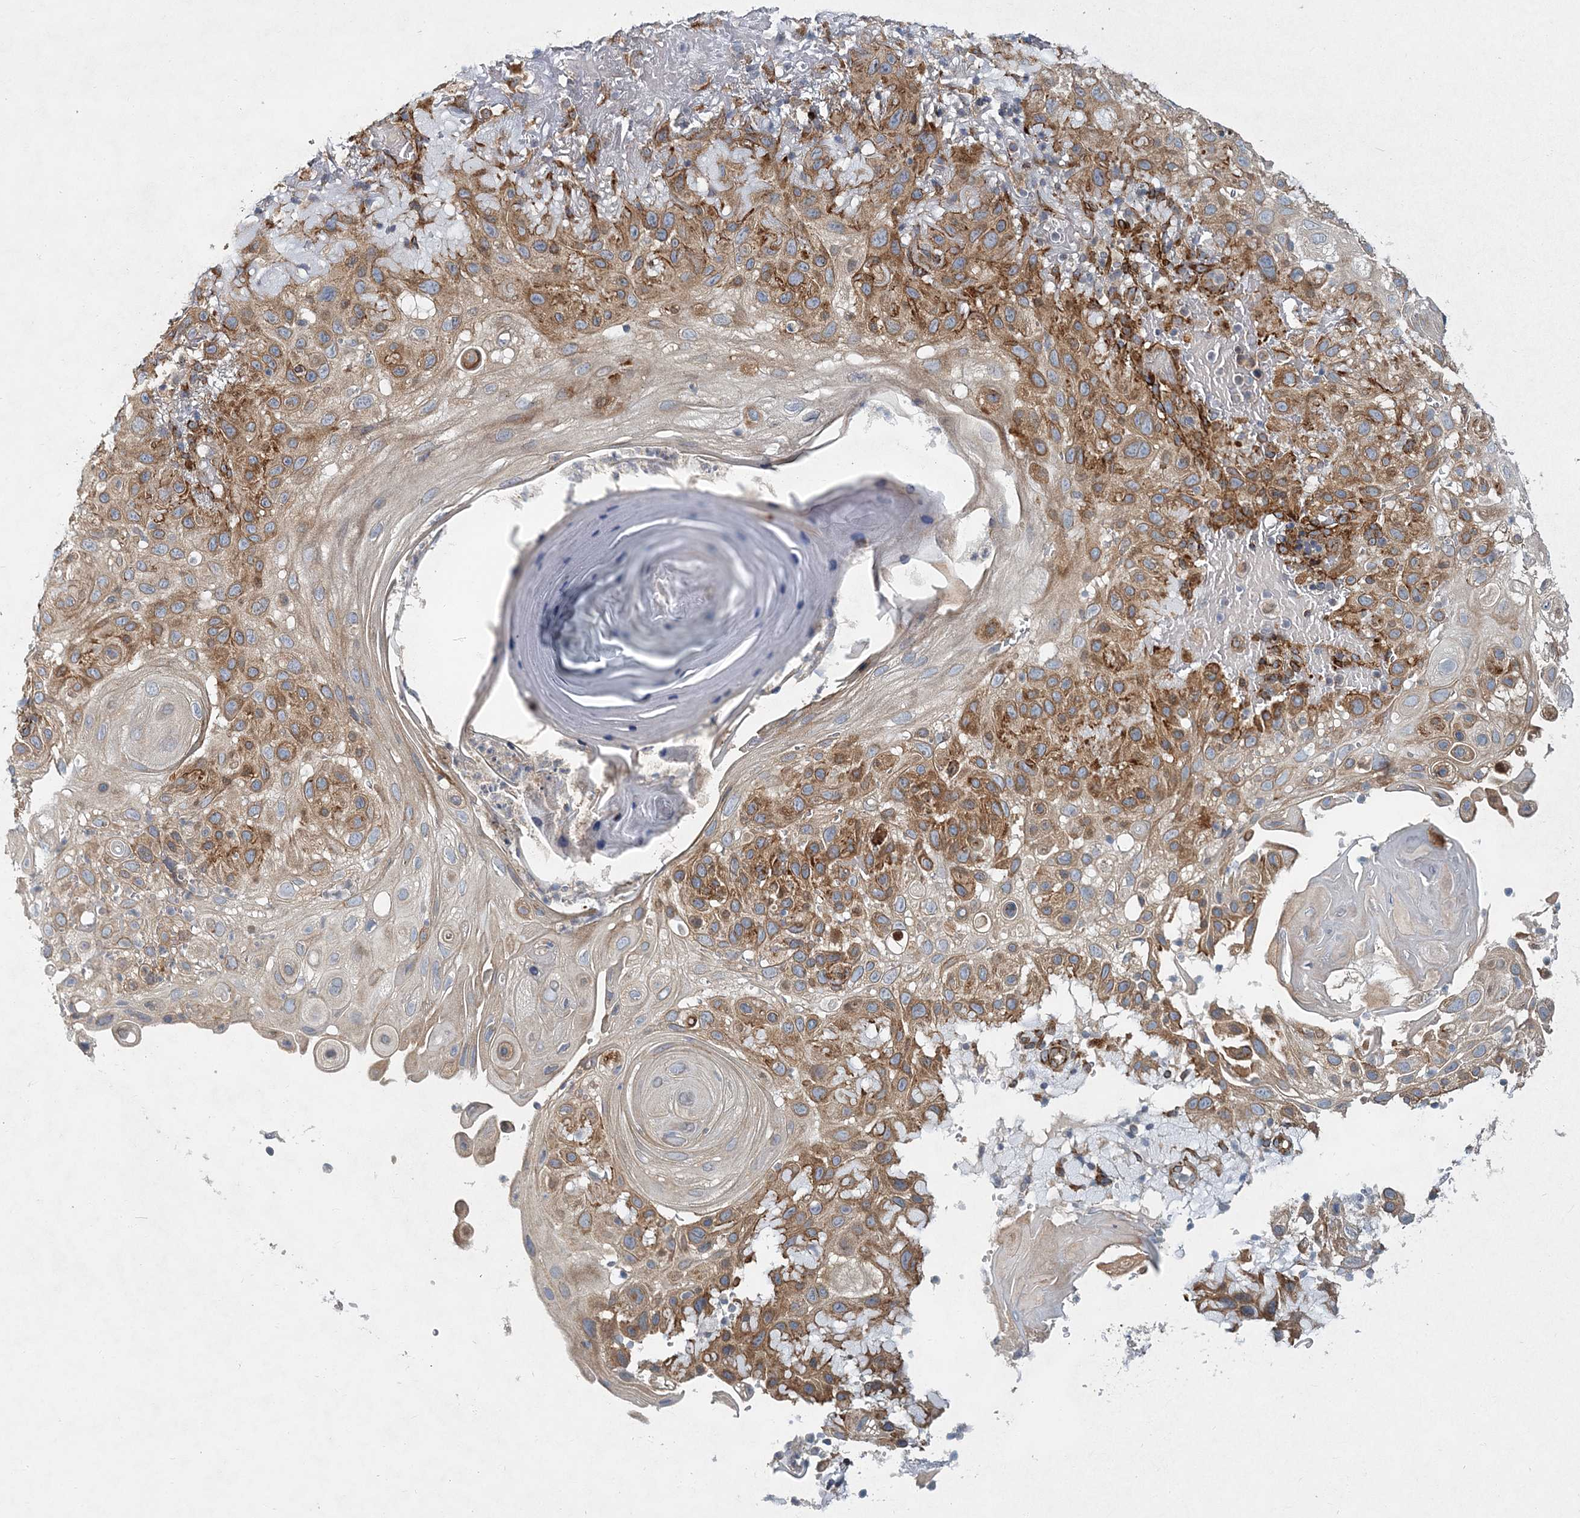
{"staining": {"intensity": "moderate", "quantity": ">75%", "location": "cytoplasmic/membranous"}, "tissue": "skin cancer", "cell_type": "Tumor cells", "image_type": "cancer", "snomed": [{"axis": "morphology", "description": "Normal tissue, NOS"}, {"axis": "morphology", "description": "Squamous cell carcinoma, NOS"}, {"axis": "topography", "description": "Skin"}], "caption": "Squamous cell carcinoma (skin) stained with a brown dye shows moderate cytoplasmic/membranous positive positivity in approximately >75% of tumor cells.", "gene": "NBAS", "patient": {"sex": "female", "age": 96}}